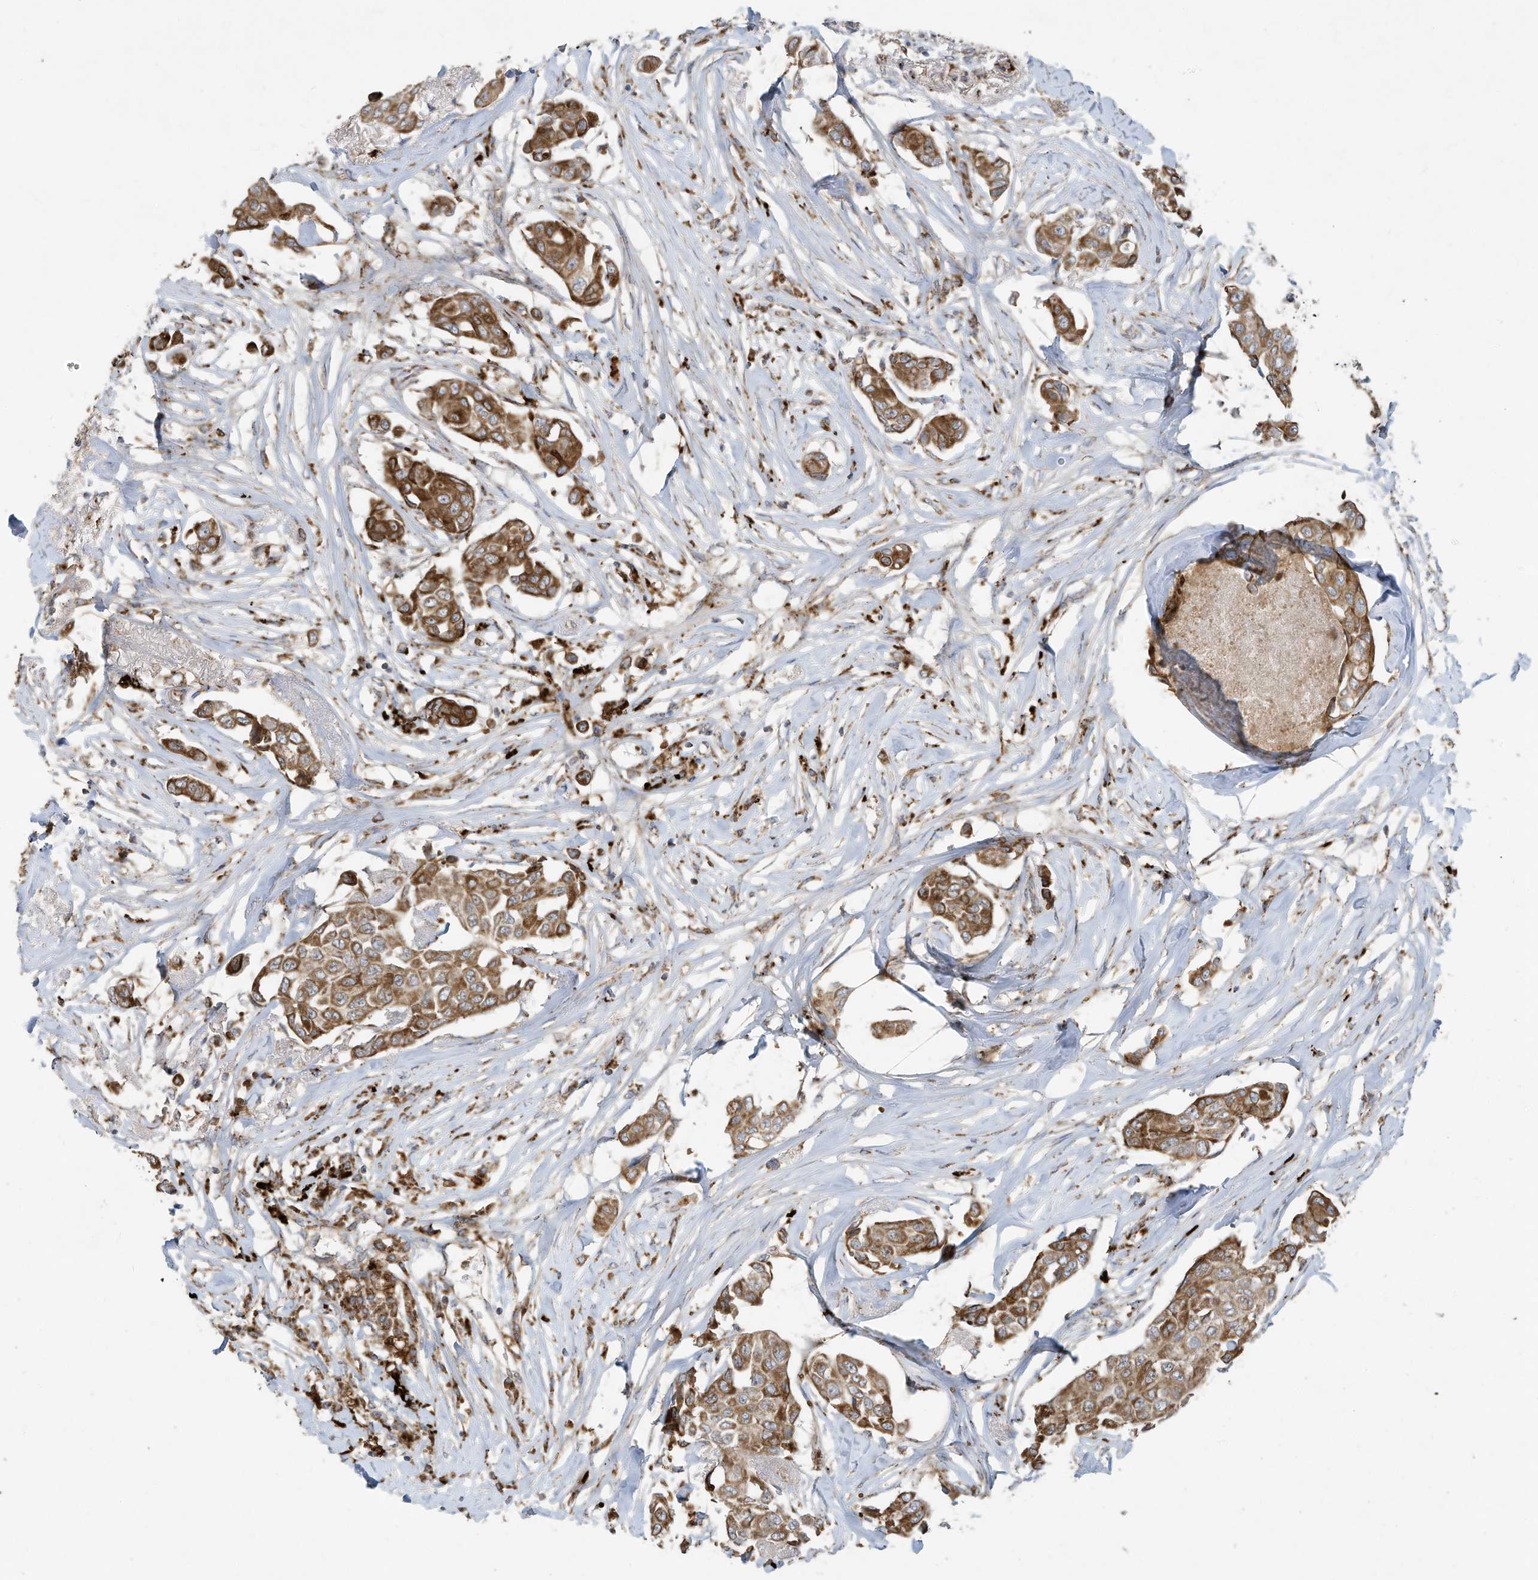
{"staining": {"intensity": "moderate", "quantity": ">75%", "location": "cytoplasmic/membranous"}, "tissue": "breast cancer", "cell_type": "Tumor cells", "image_type": "cancer", "snomed": [{"axis": "morphology", "description": "Duct carcinoma"}, {"axis": "topography", "description": "Breast"}], "caption": "Tumor cells reveal medium levels of moderate cytoplasmic/membranous positivity in about >75% of cells in breast infiltrating ductal carcinoma.", "gene": "C2orf74", "patient": {"sex": "female", "age": 80}}